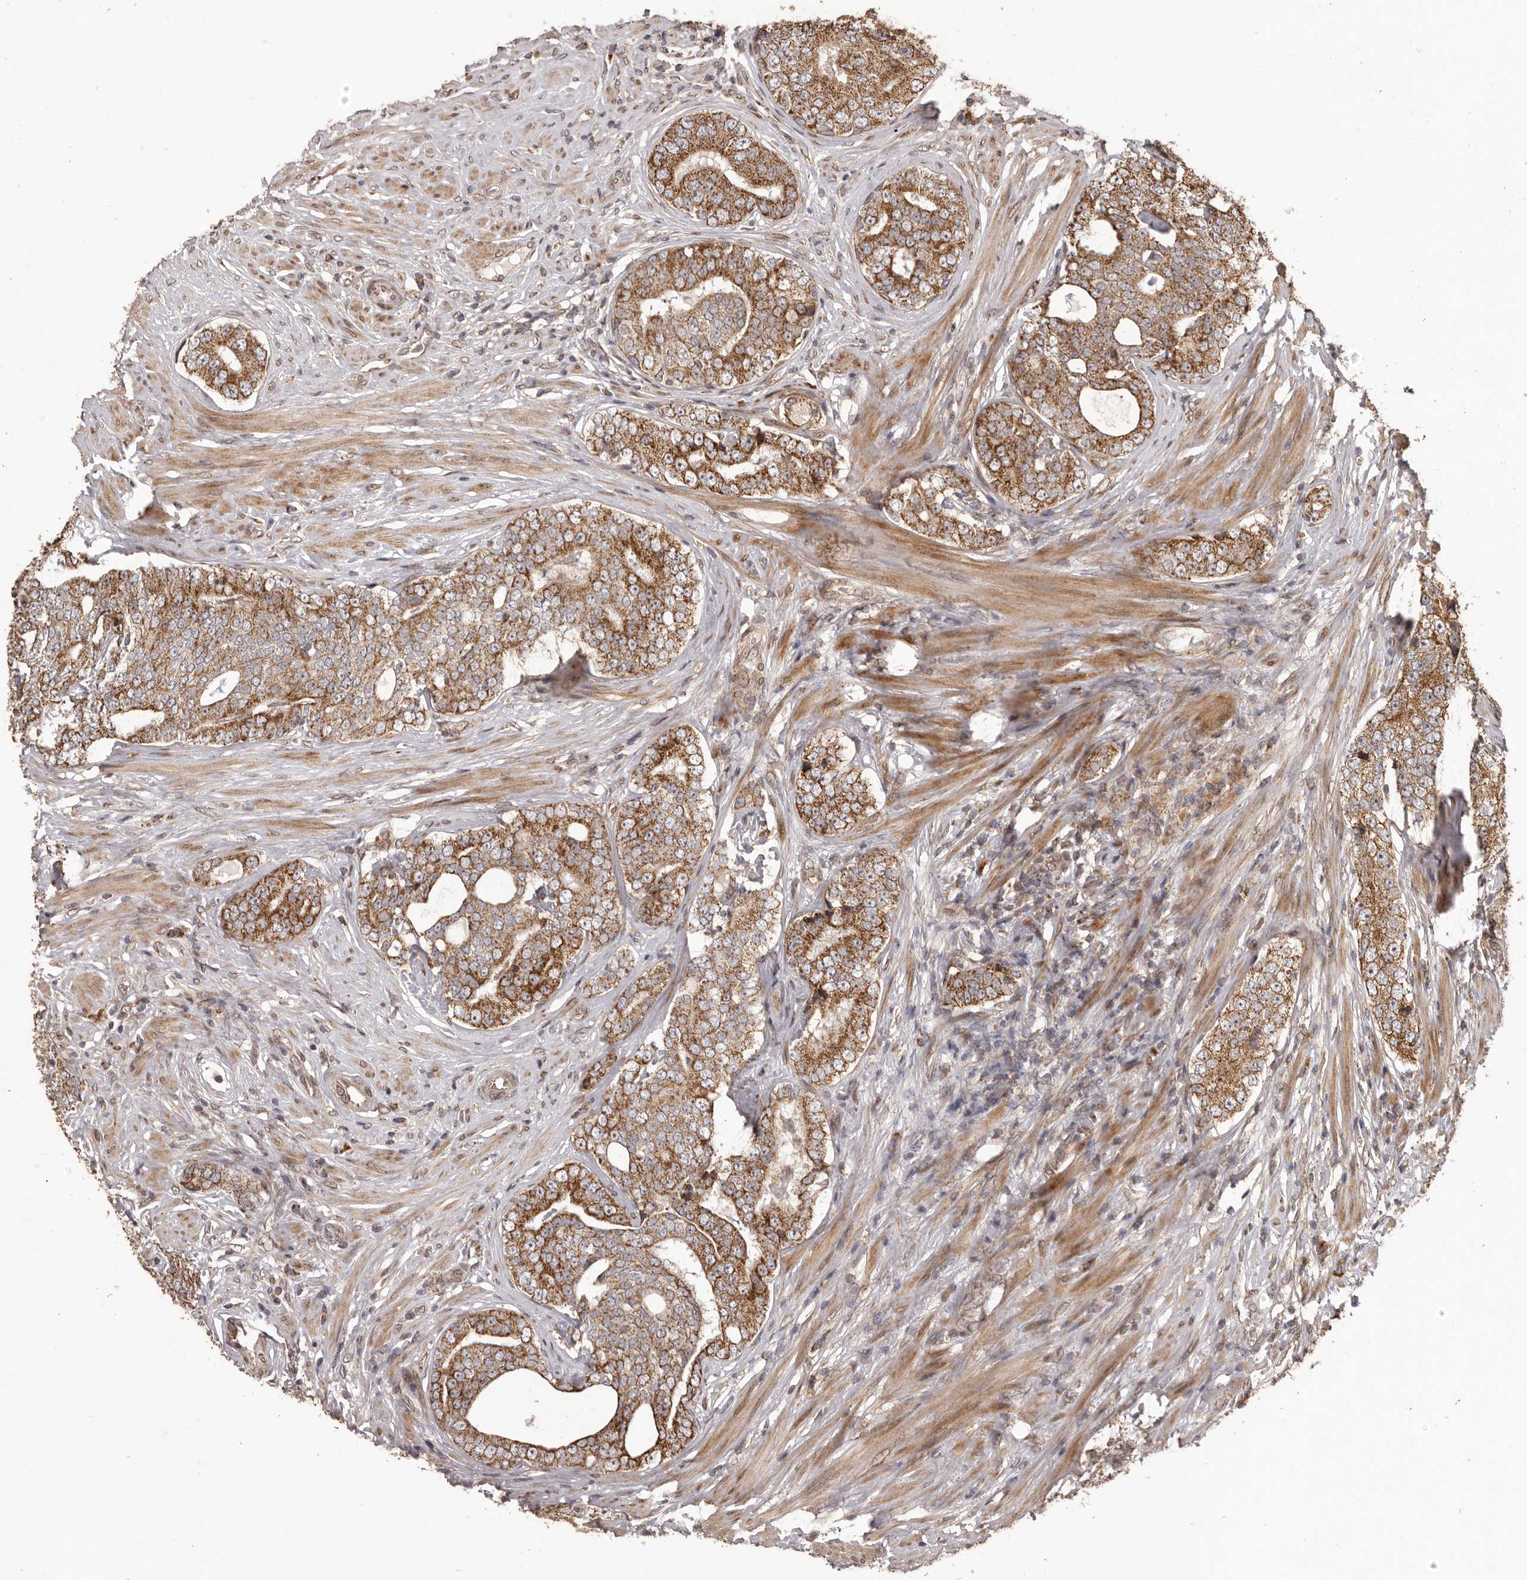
{"staining": {"intensity": "strong", "quantity": ">75%", "location": "cytoplasmic/membranous"}, "tissue": "prostate cancer", "cell_type": "Tumor cells", "image_type": "cancer", "snomed": [{"axis": "morphology", "description": "Adenocarcinoma, High grade"}, {"axis": "topography", "description": "Prostate"}], "caption": "Immunohistochemical staining of prostate cancer (high-grade adenocarcinoma) demonstrates strong cytoplasmic/membranous protein positivity in approximately >75% of tumor cells.", "gene": "CHRM2", "patient": {"sex": "male", "age": 56}}